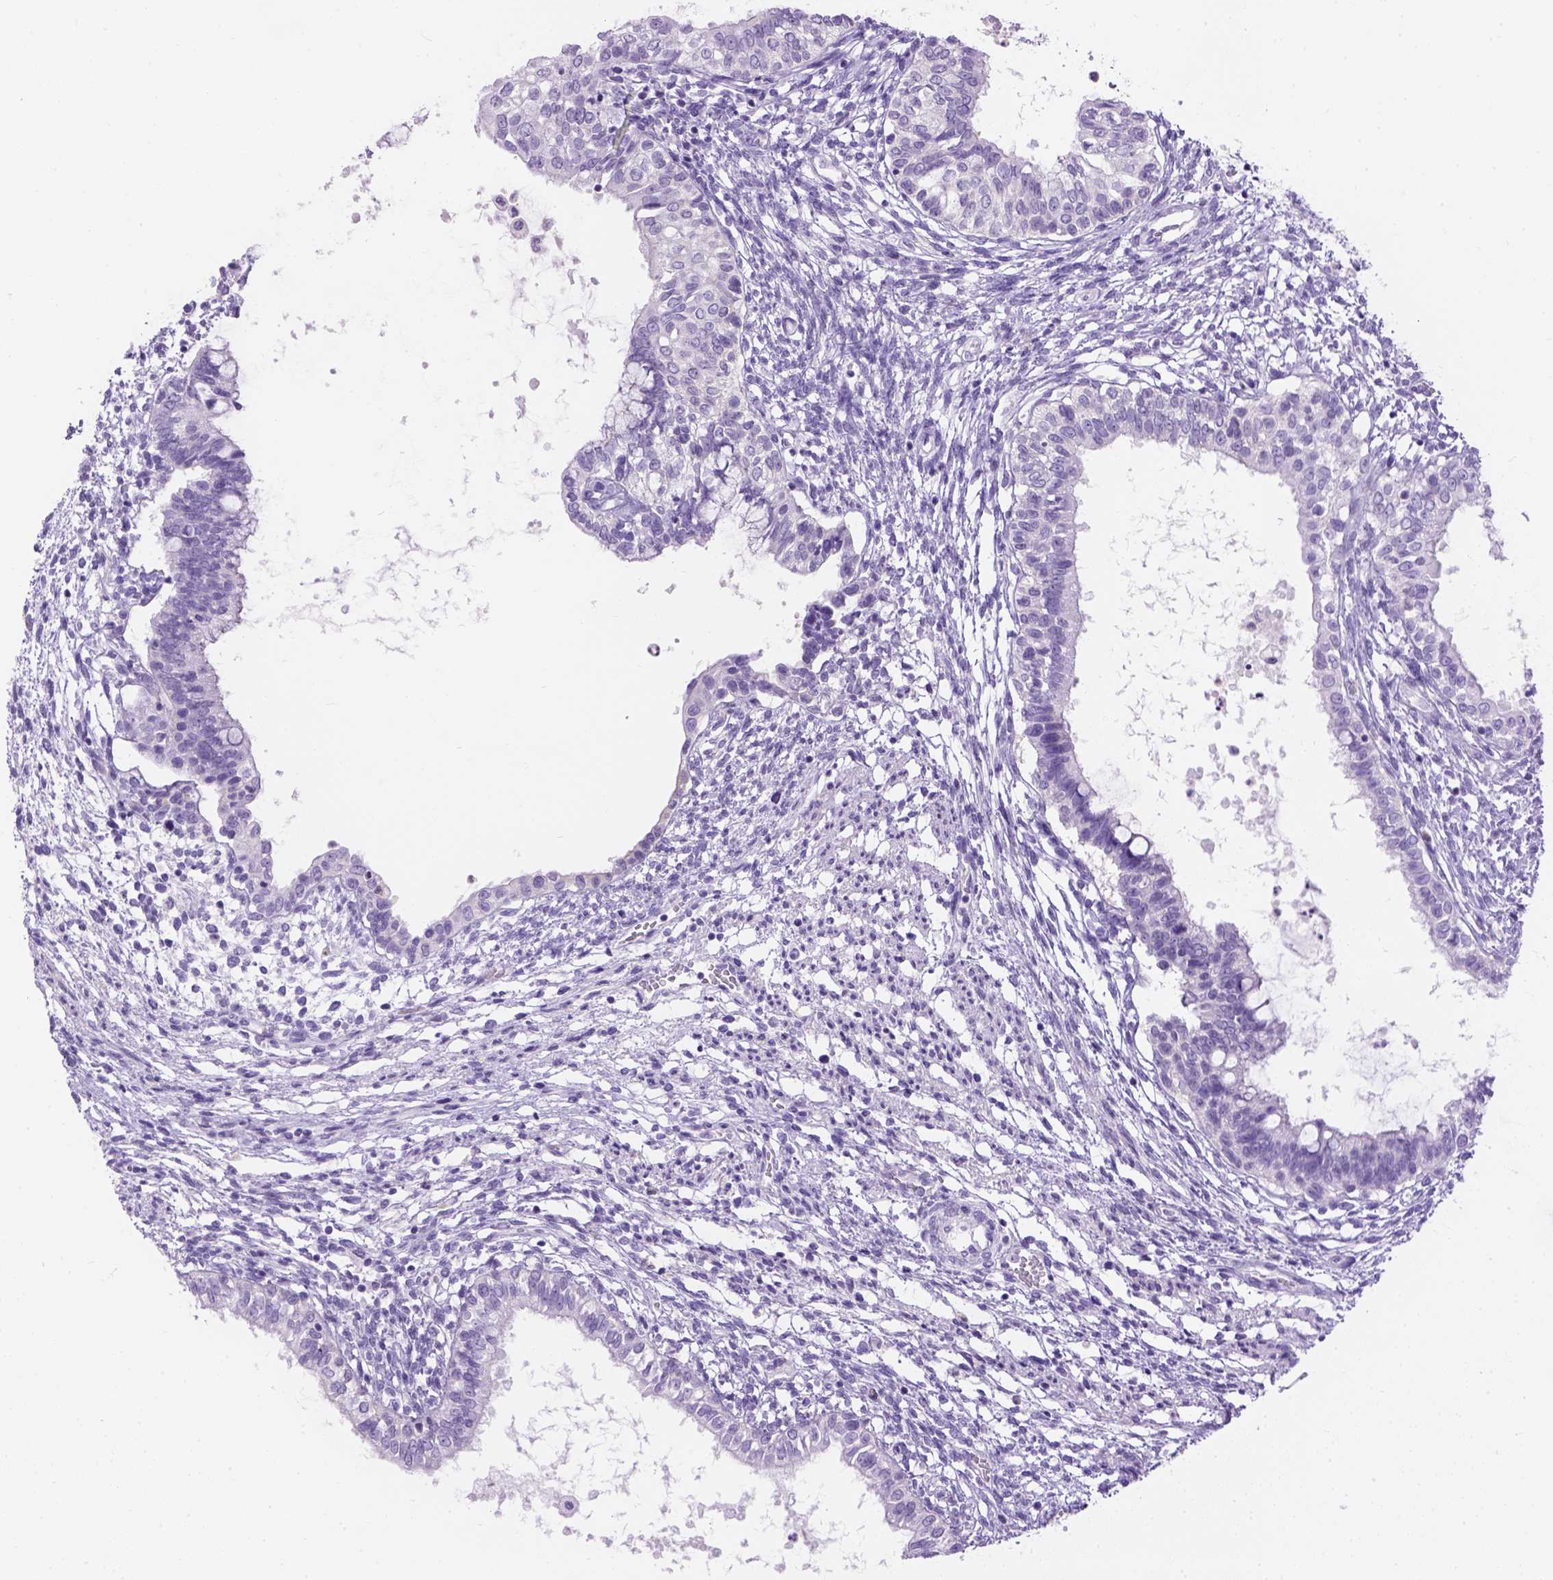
{"staining": {"intensity": "negative", "quantity": "none", "location": "none"}, "tissue": "testis cancer", "cell_type": "Tumor cells", "image_type": "cancer", "snomed": [{"axis": "morphology", "description": "Carcinoma, Embryonal, NOS"}, {"axis": "topography", "description": "Testis"}], "caption": "Immunohistochemical staining of testis embryonal carcinoma reveals no significant staining in tumor cells.", "gene": "TMEM38A", "patient": {"sex": "male", "age": 37}}